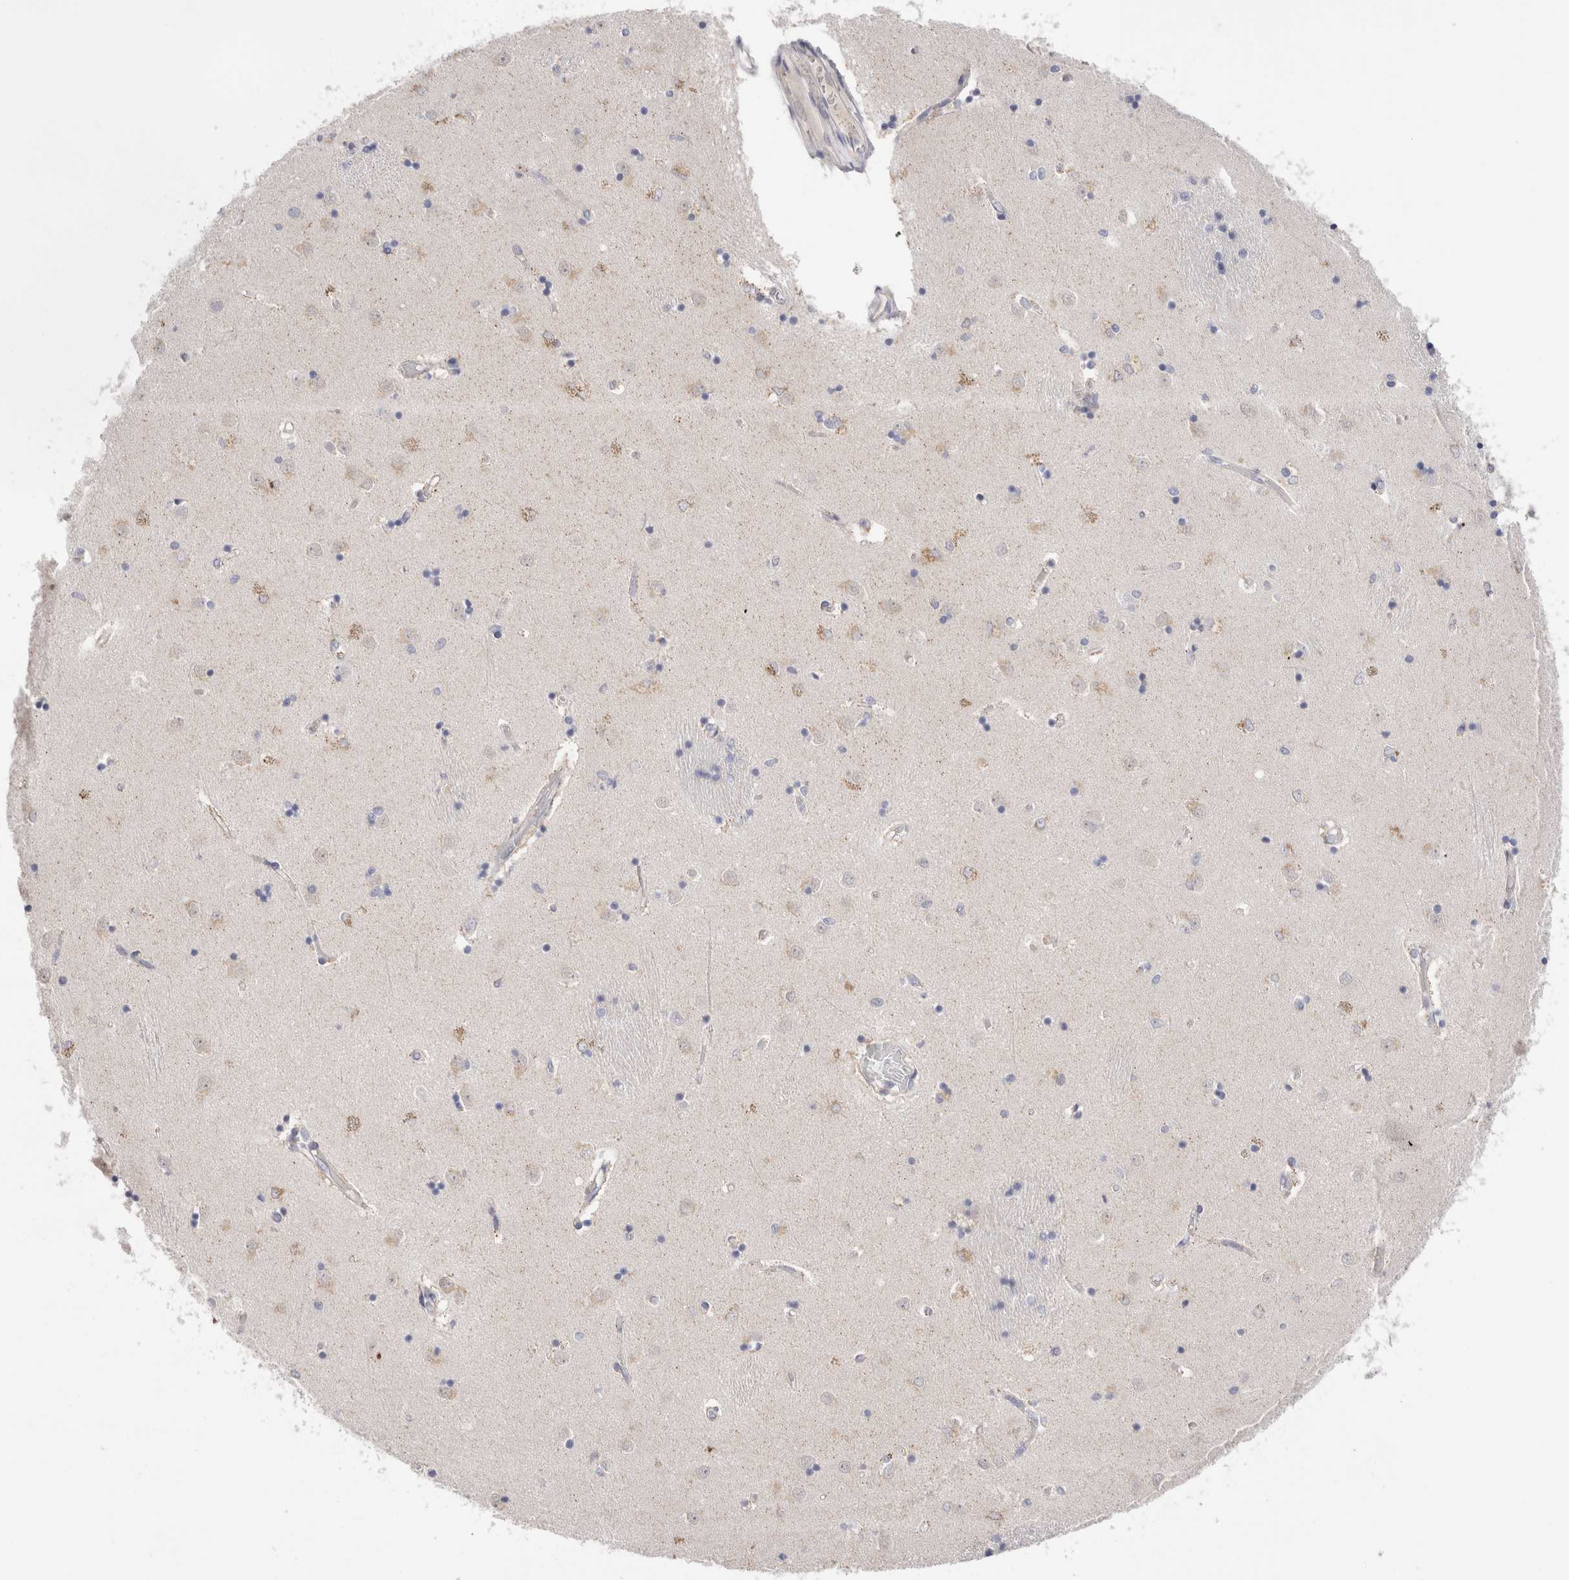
{"staining": {"intensity": "negative", "quantity": "none", "location": "none"}, "tissue": "caudate", "cell_type": "Glial cells", "image_type": "normal", "snomed": [{"axis": "morphology", "description": "Normal tissue, NOS"}, {"axis": "topography", "description": "Lateral ventricle wall"}], "caption": "Glial cells show no significant staining in unremarkable caudate. (DAB (3,3'-diaminobenzidine) immunohistochemistry (IHC) with hematoxylin counter stain).", "gene": "SPINK2", "patient": {"sex": "male", "age": 45}}